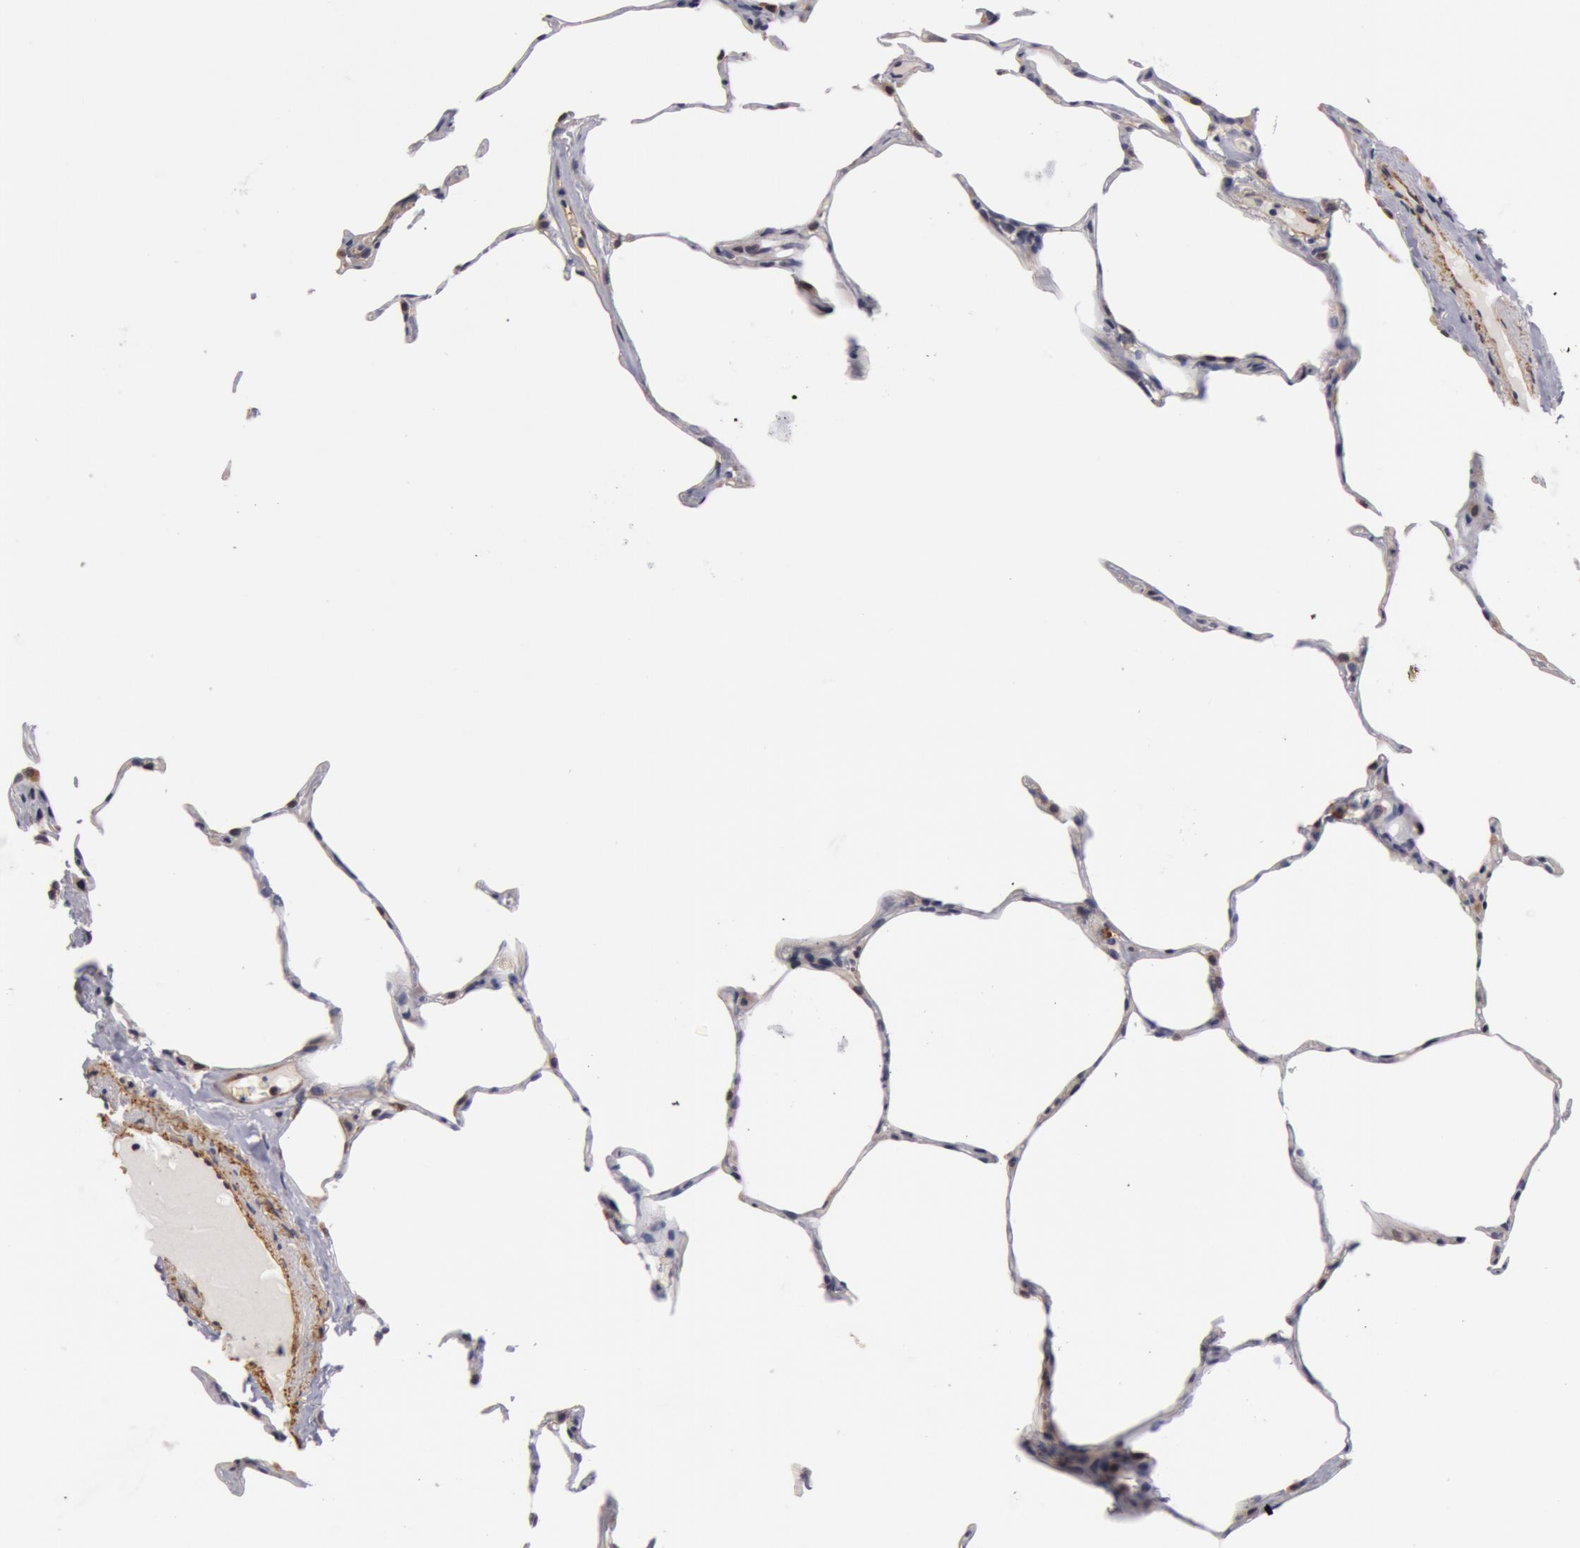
{"staining": {"intensity": "negative", "quantity": "none", "location": "none"}, "tissue": "lung", "cell_type": "Alveolar cells", "image_type": "normal", "snomed": [{"axis": "morphology", "description": "Normal tissue, NOS"}, {"axis": "topography", "description": "Lung"}], "caption": "Immunohistochemical staining of benign lung reveals no significant staining in alveolar cells. (Brightfield microscopy of DAB (3,3'-diaminobenzidine) immunohistochemistry at high magnification).", "gene": "IL23A", "patient": {"sex": "female", "age": 75}}